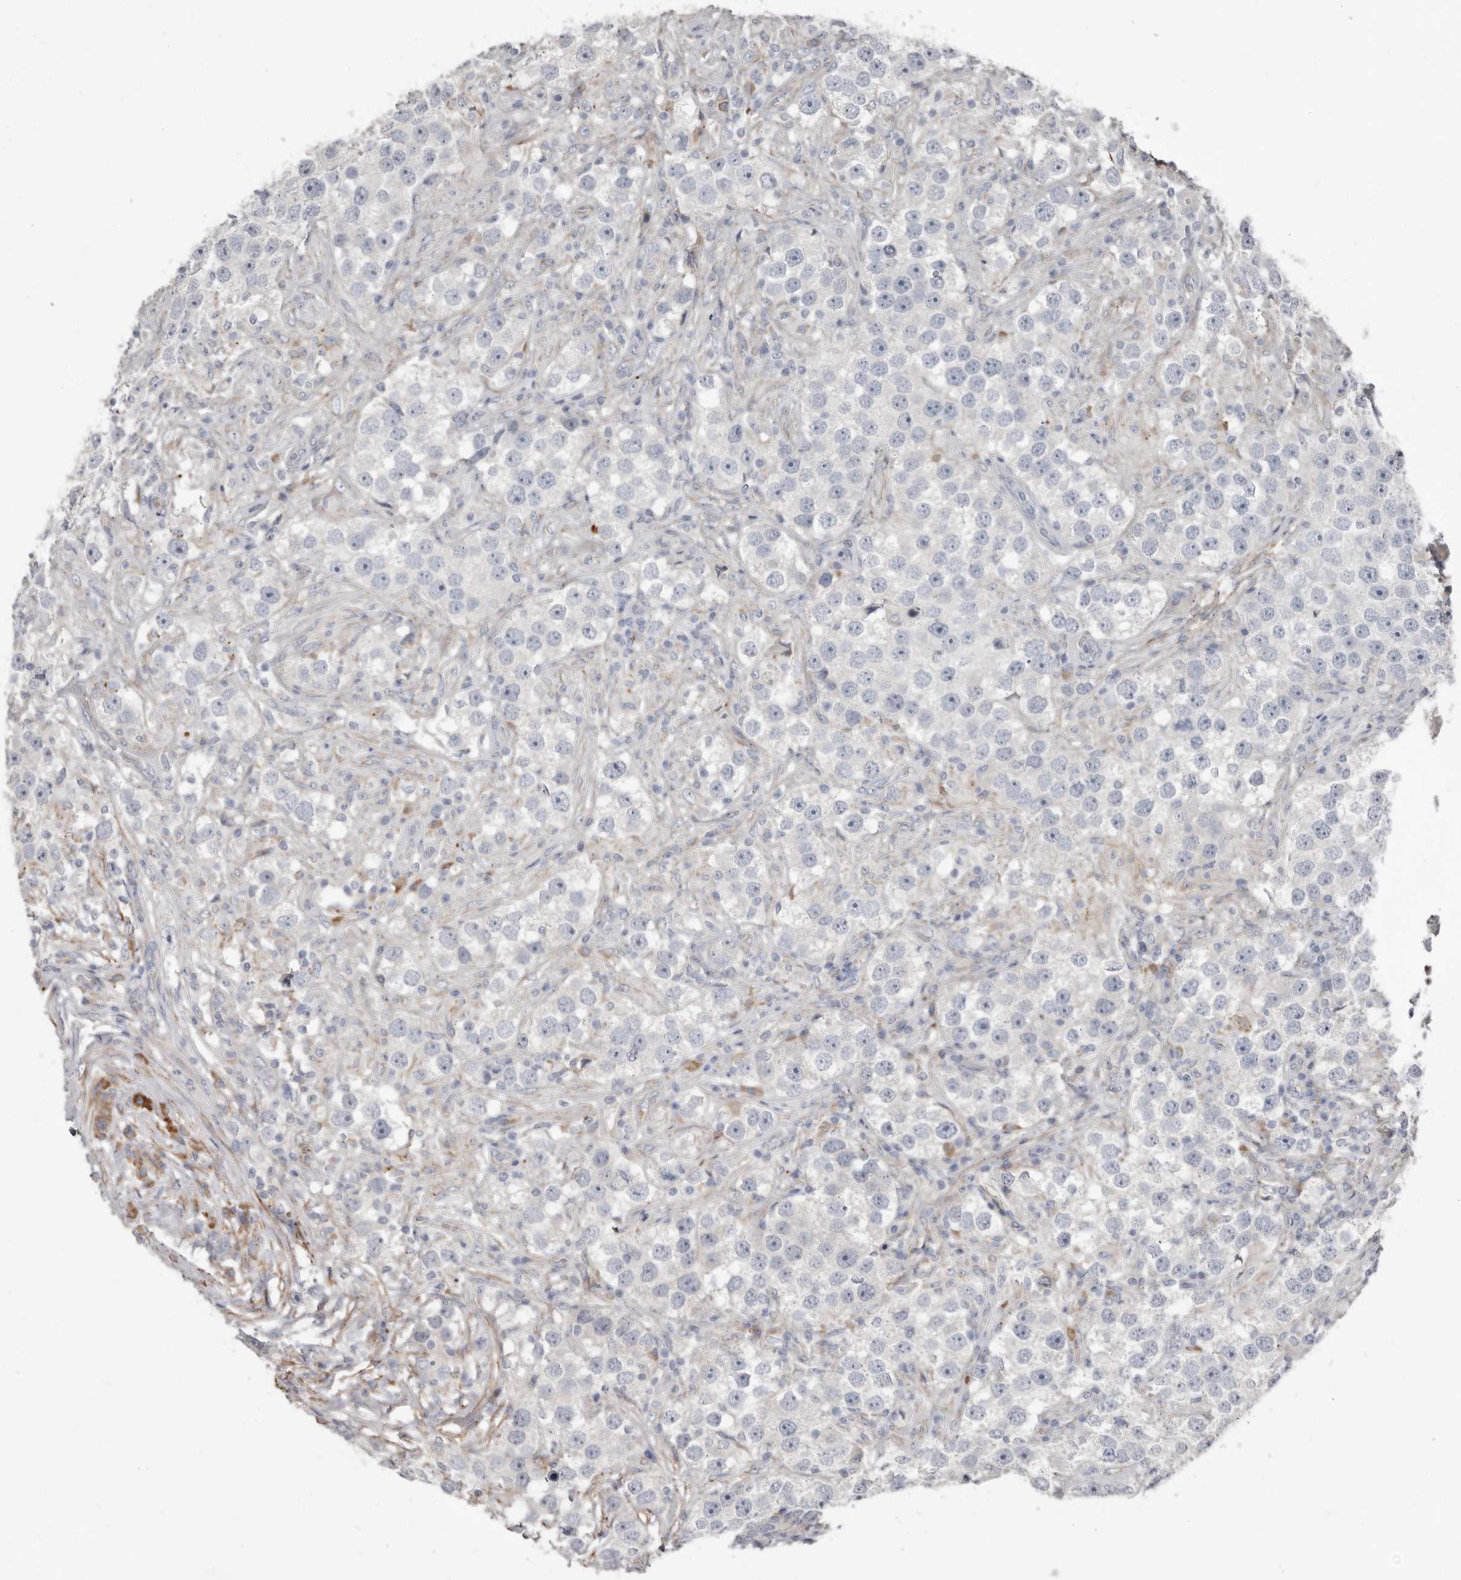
{"staining": {"intensity": "negative", "quantity": "none", "location": "none"}, "tissue": "testis cancer", "cell_type": "Tumor cells", "image_type": "cancer", "snomed": [{"axis": "morphology", "description": "Seminoma, NOS"}, {"axis": "topography", "description": "Testis"}], "caption": "A histopathology image of testis cancer stained for a protein displays no brown staining in tumor cells. Nuclei are stained in blue.", "gene": "ZNF114", "patient": {"sex": "male", "age": 49}}